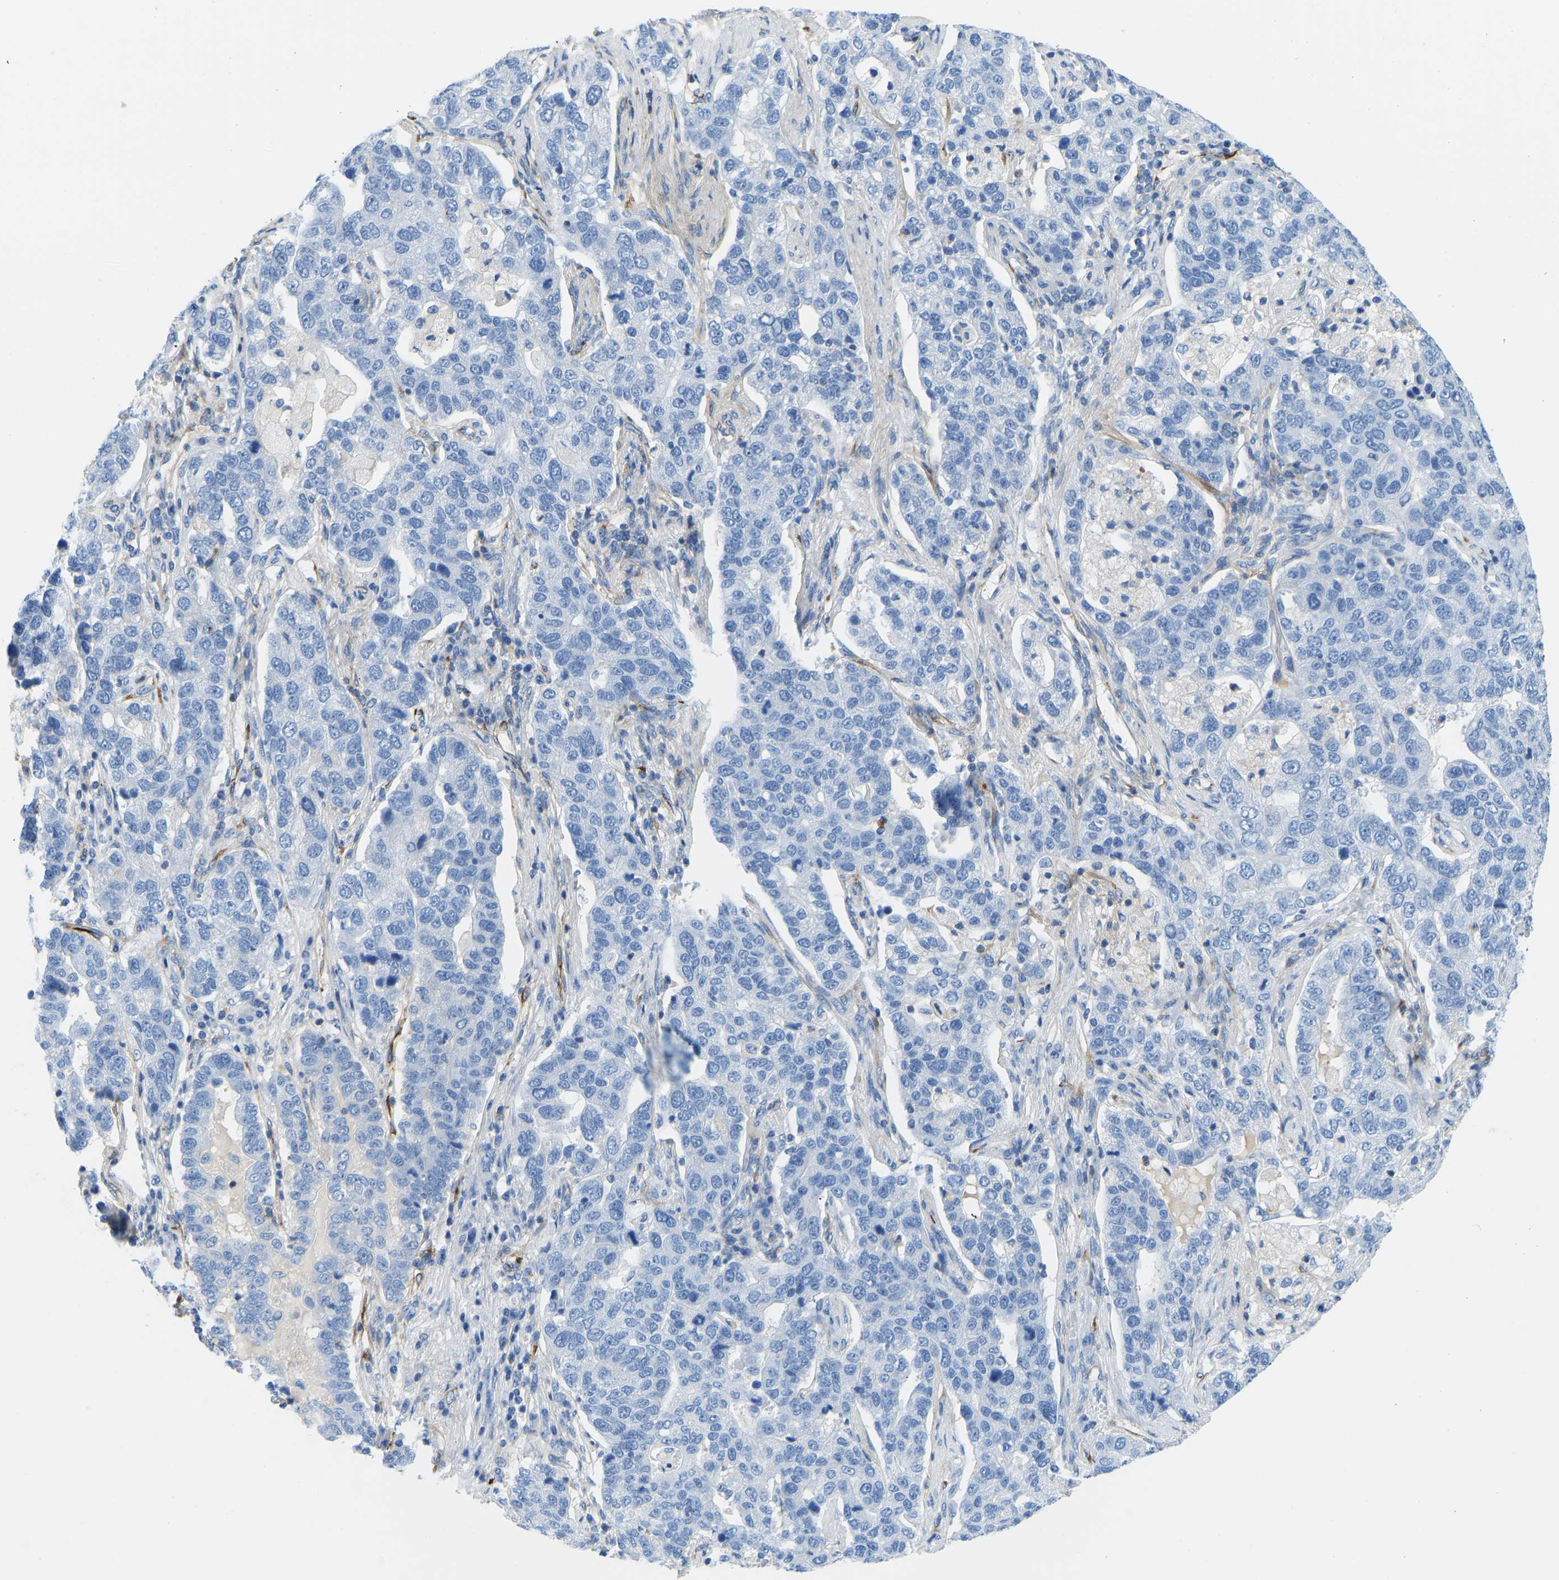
{"staining": {"intensity": "negative", "quantity": "none", "location": "none"}, "tissue": "pancreatic cancer", "cell_type": "Tumor cells", "image_type": "cancer", "snomed": [{"axis": "morphology", "description": "Adenocarcinoma, NOS"}, {"axis": "topography", "description": "Pancreas"}], "caption": "IHC image of neoplastic tissue: human pancreatic adenocarcinoma stained with DAB (3,3'-diaminobenzidine) displays no significant protein expression in tumor cells. (IHC, brightfield microscopy, high magnification).", "gene": "COL15A1", "patient": {"sex": "female", "age": 61}}